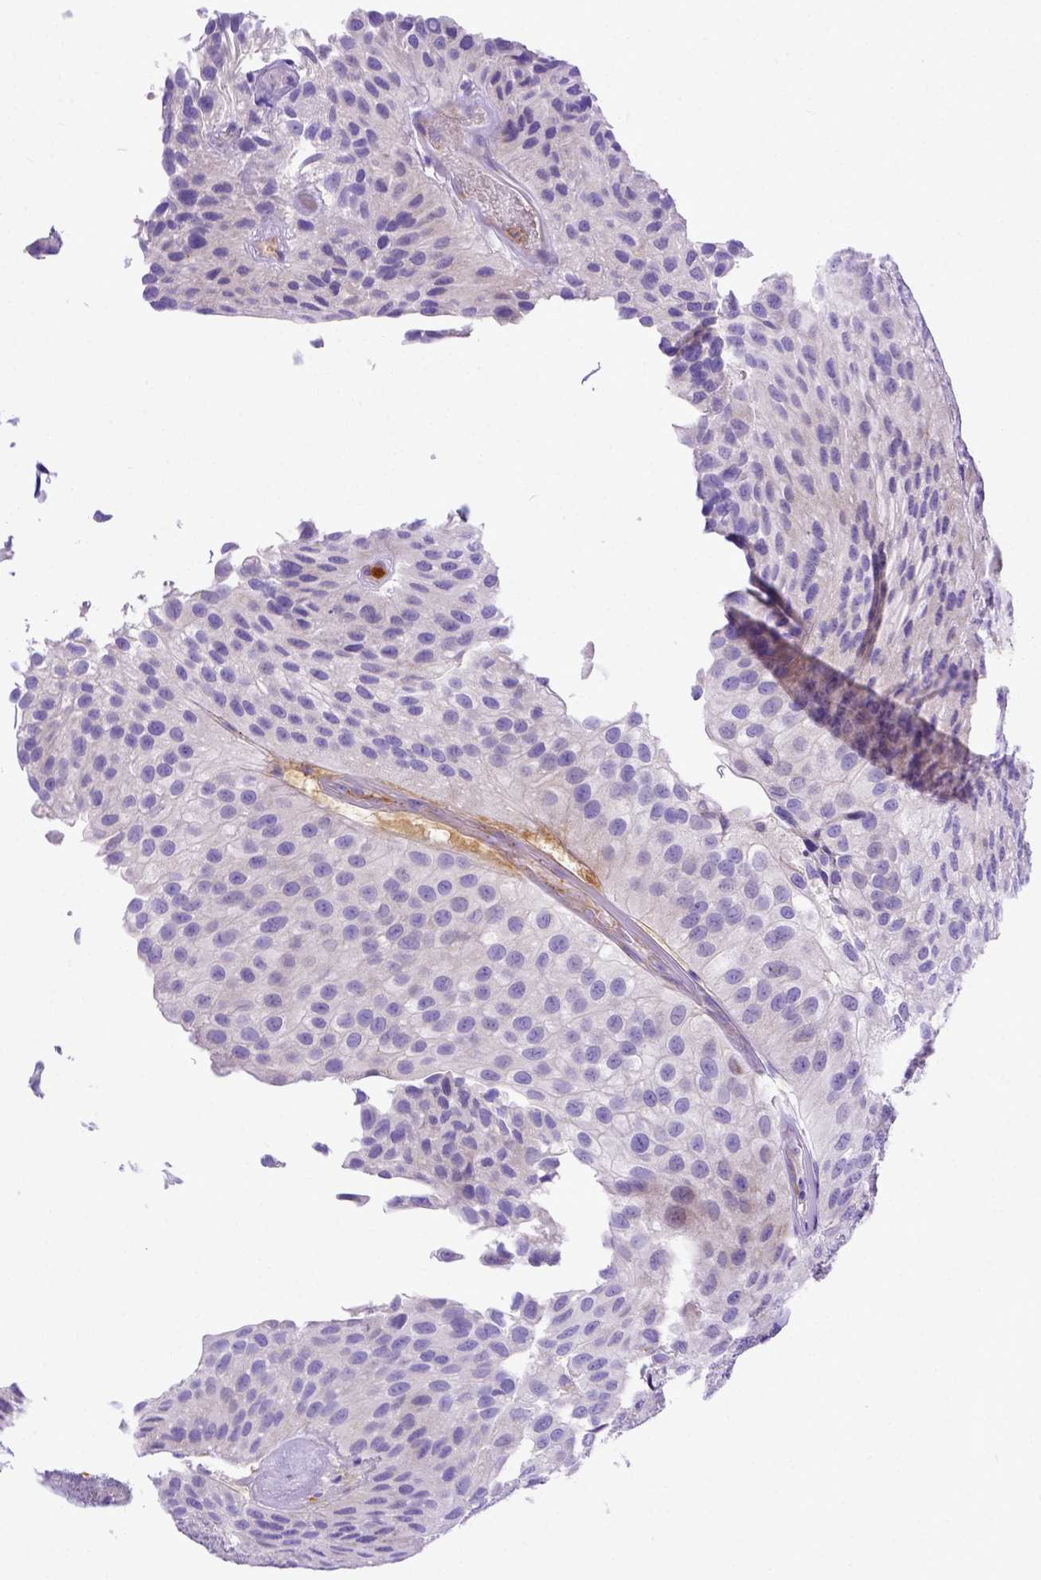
{"staining": {"intensity": "negative", "quantity": "none", "location": "none"}, "tissue": "urothelial cancer", "cell_type": "Tumor cells", "image_type": "cancer", "snomed": [{"axis": "morphology", "description": "Urothelial carcinoma, NOS"}, {"axis": "topography", "description": "Urinary bladder"}], "caption": "Image shows no protein expression in tumor cells of urothelial cancer tissue.", "gene": "CFAP300", "patient": {"sex": "male", "age": 87}}